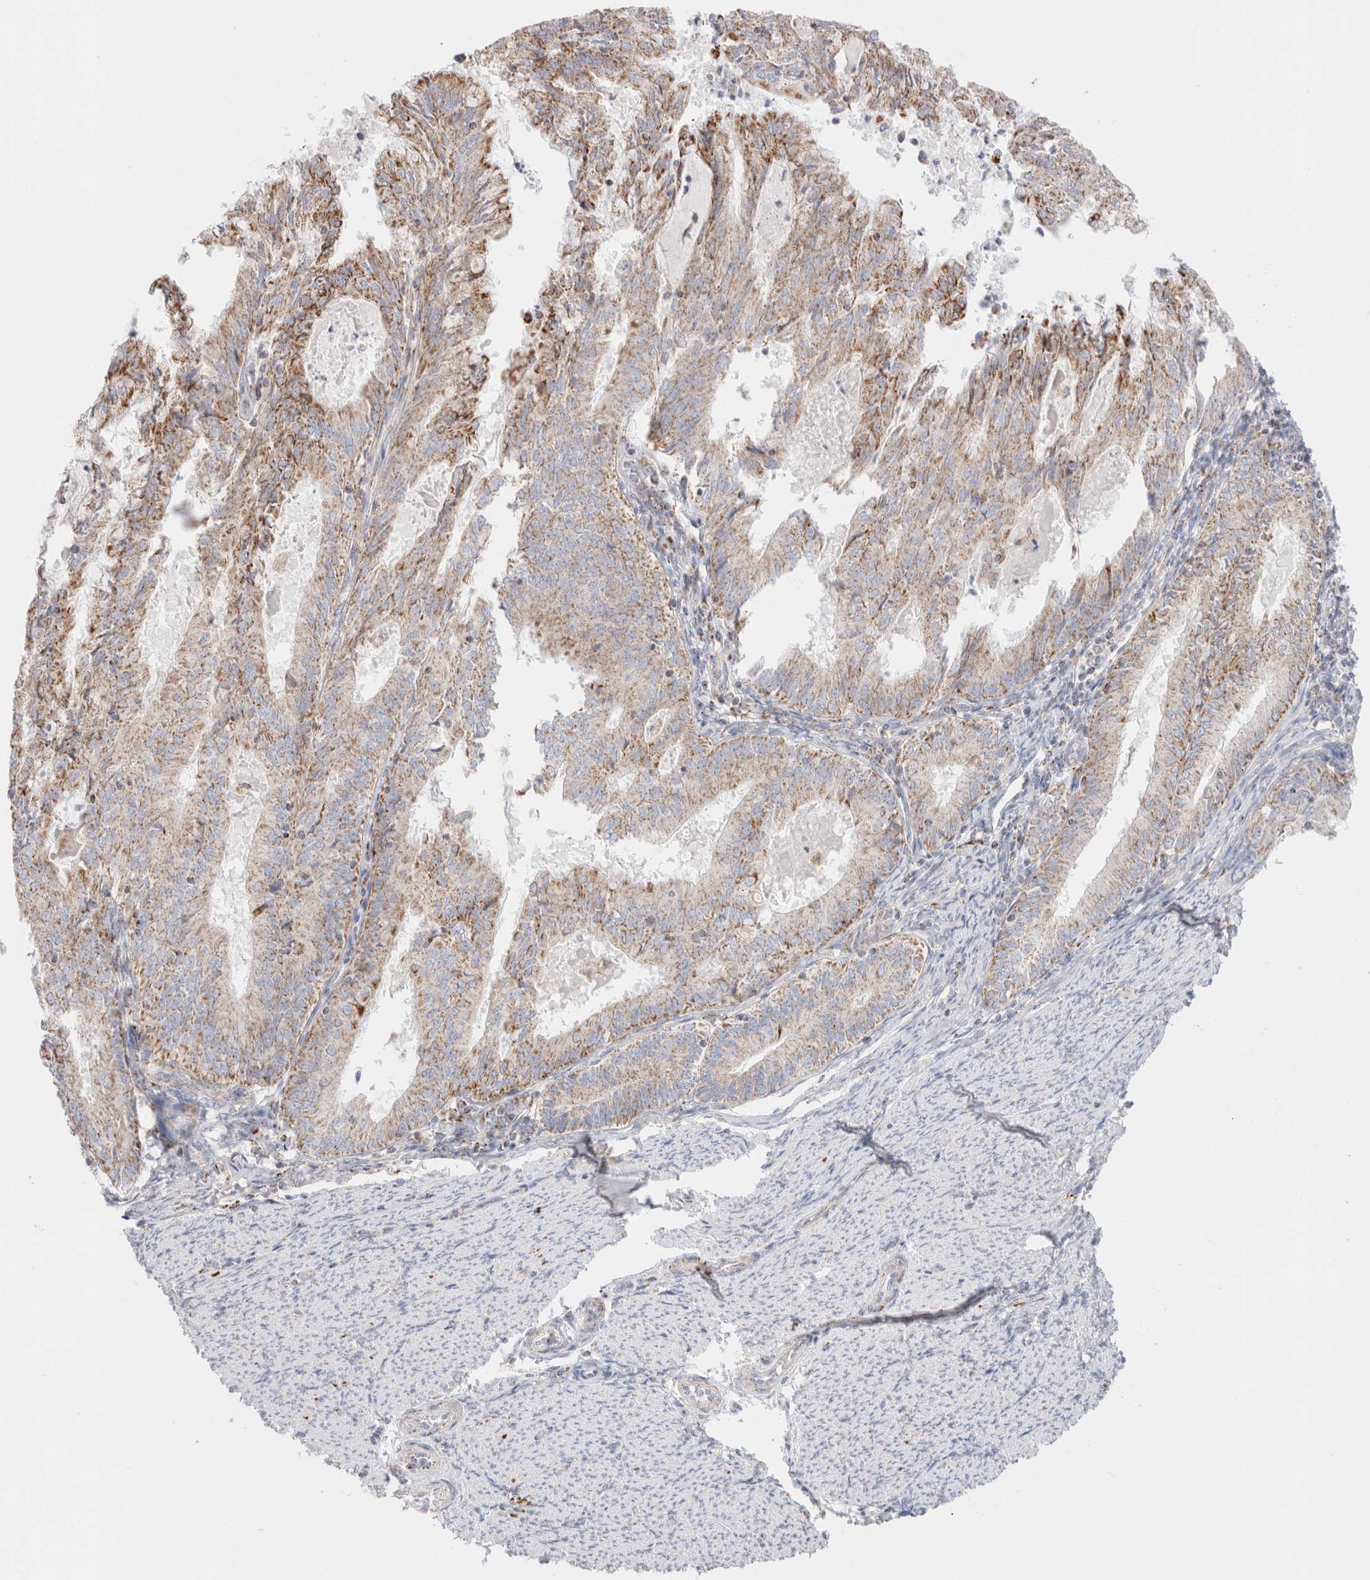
{"staining": {"intensity": "weak", "quantity": ">75%", "location": "cytoplasmic/membranous"}, "tissue": "endometrial cancer", "cell_type": "Tumor cells", "image_type": "cancer", "snomed": [{"axis": "morphology", "description": "Adenocarcinoma, NOS"}, {"axis": "topography", "description": "Endometrium"}], "caption": "Endometrial cancer (adenocarcinoma) tissue demonstrates weak cytoplasmic/membranous expression in approximately >75% of tumor cells Using DAB (brown) and hematoxylin (blue) stains, captured at high magnification using brightfield microscopy.", "gene": "ATP6V1C1", "patient": {"sex": "female", "age": 57}}